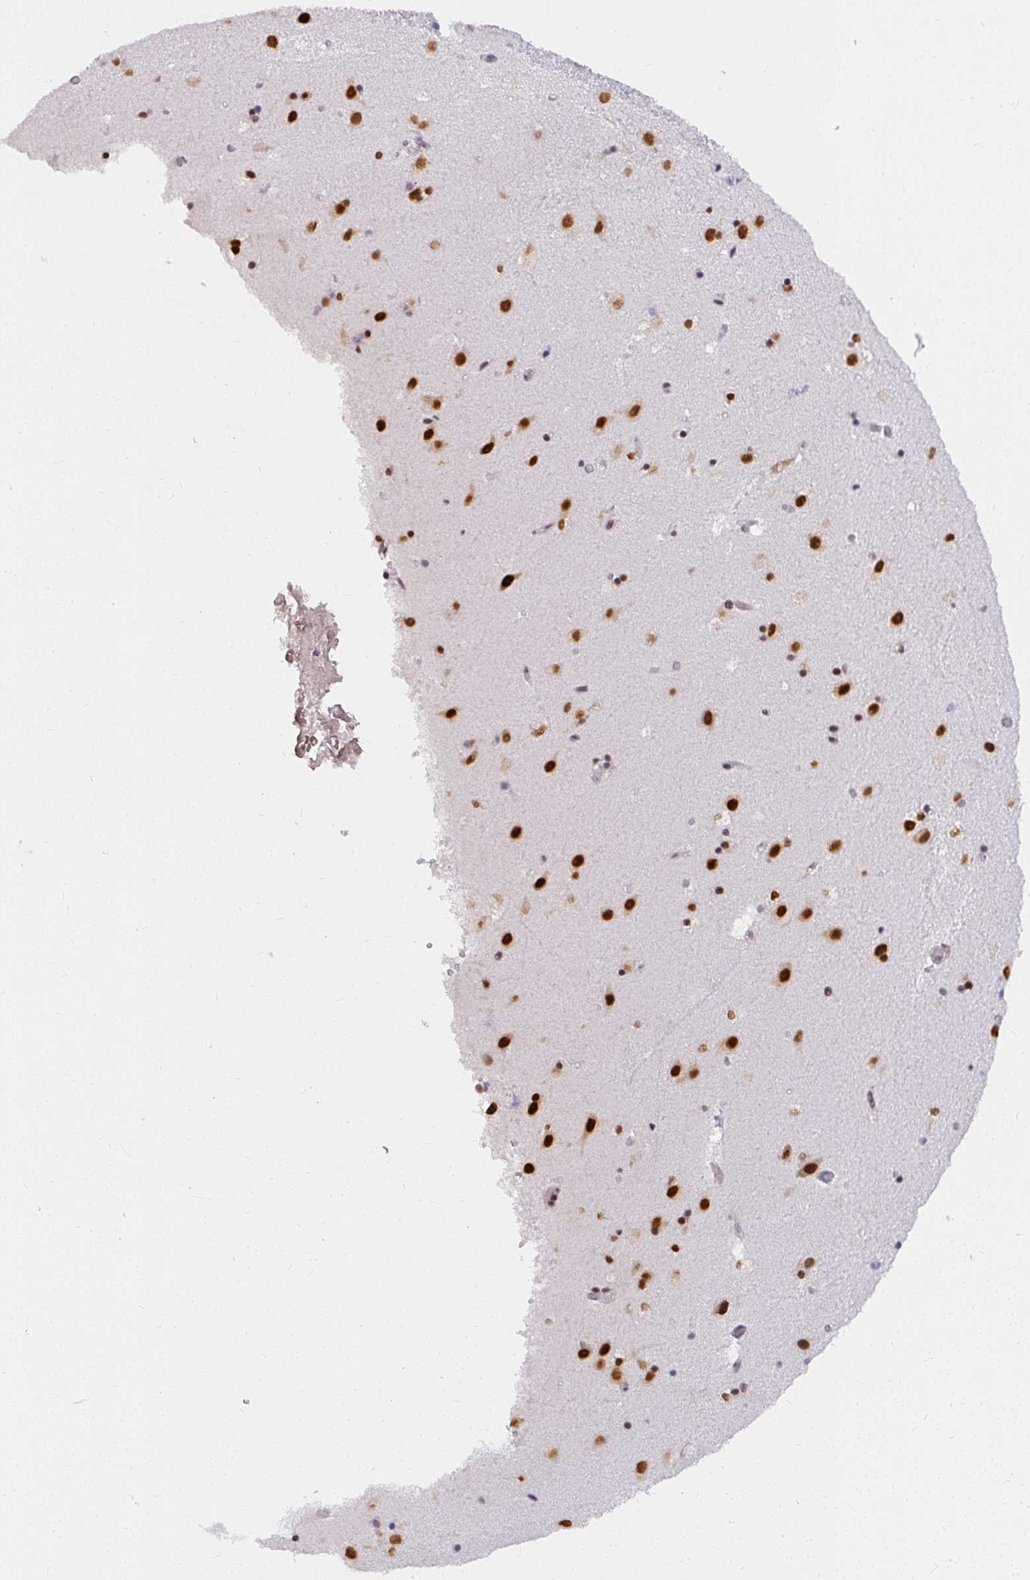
{"staining": {"intensity": "strong", "quantity": "<25%", "location": "nuclear"}, "tissue": "caudate", "cell_type": "Glial cells", "image_type": "normal", "snomed": [{"axis": "morphology", "description": "Normal tissue, NOS"}, {"axis": "topography", "description": "Lateral ventricle wall"}], "caption": "Strong nuclear positivity is identified in approximately <25% of glial cells in unremarkable caudate.", "gene": "SYNCRIP", "patient": {"sex": "male", "age": 37}}